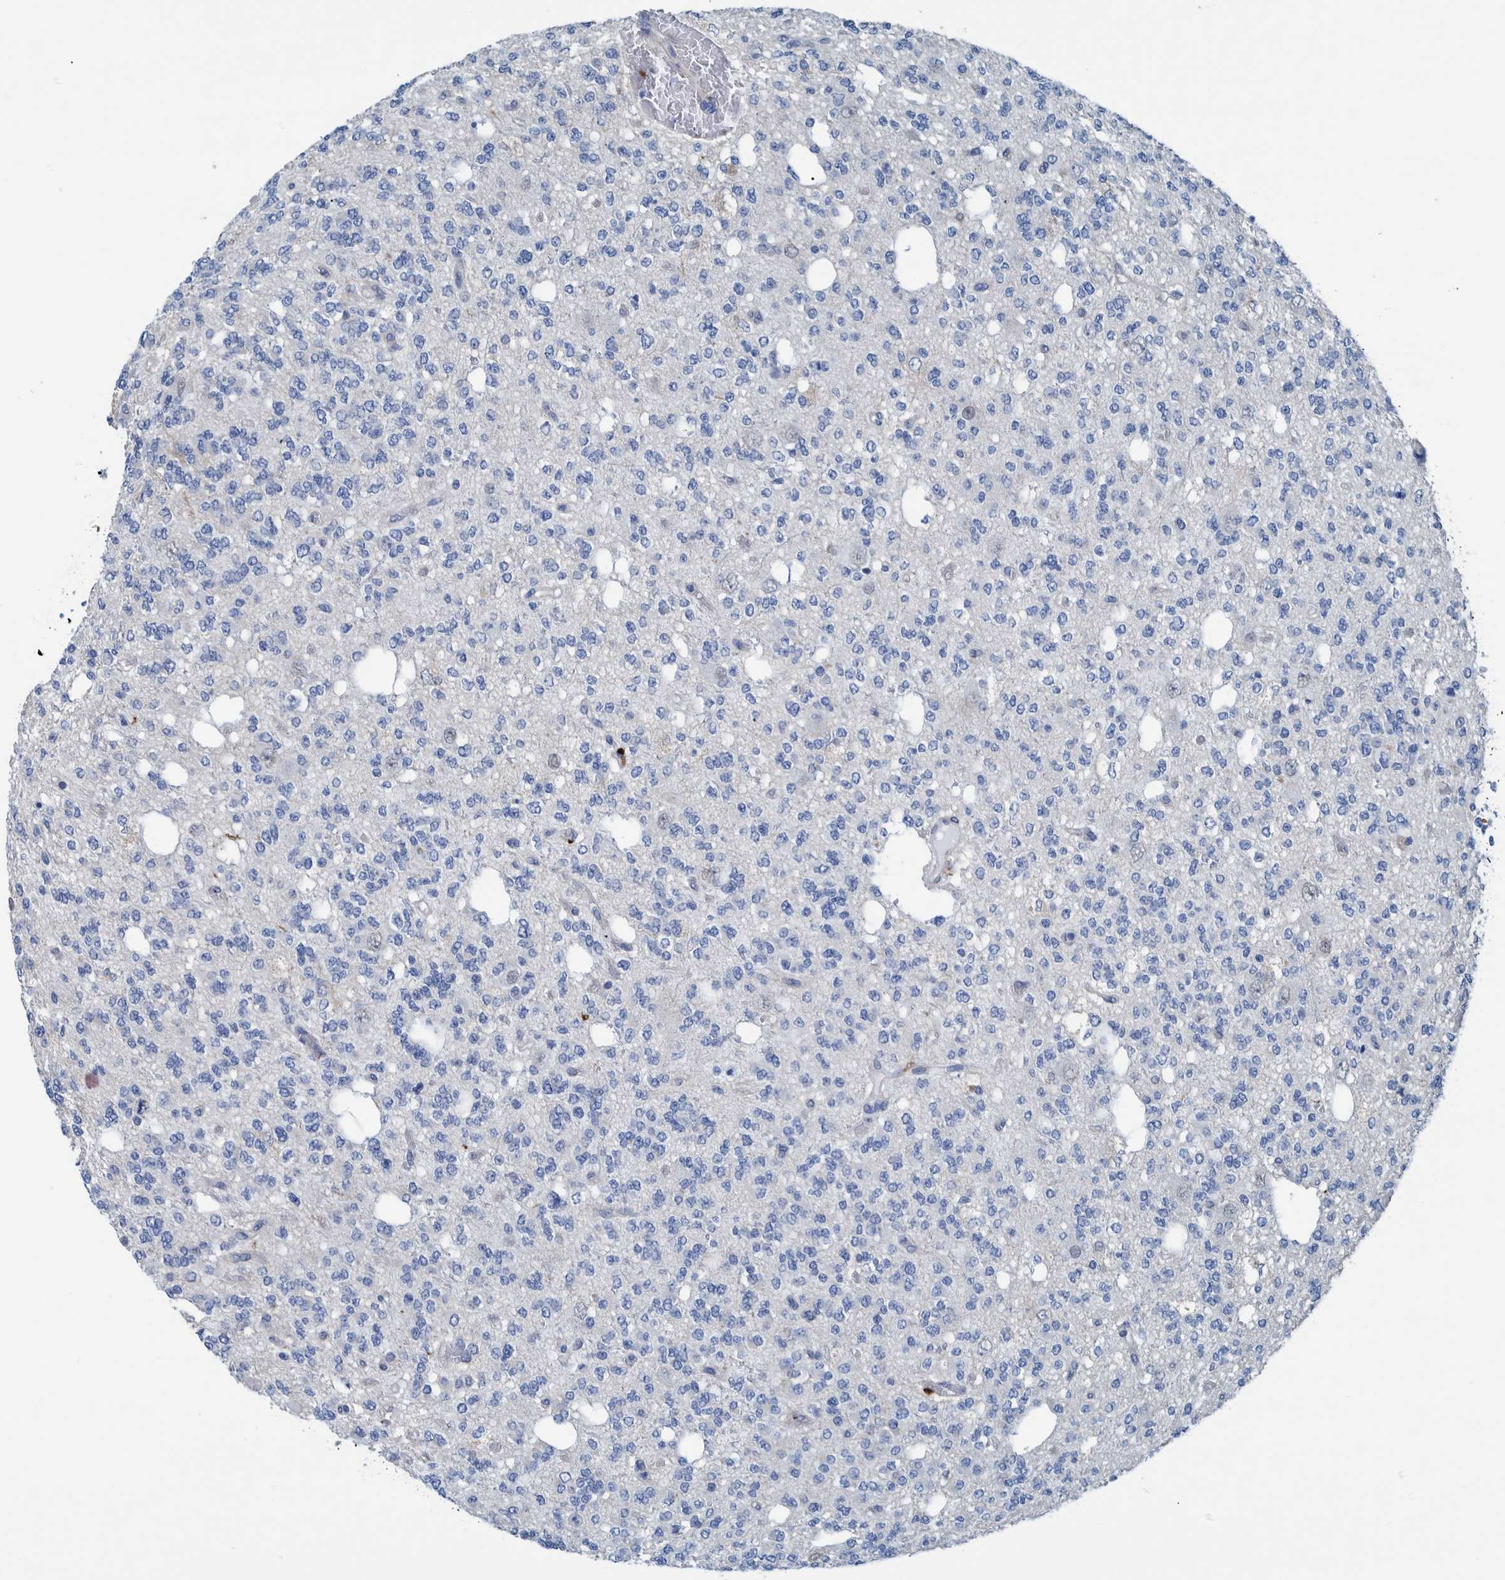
{"staining": {"intensity": "negative", "quantity": "none", "location": "none"}, "tissue": "glioma", "cell_type": "Tumor cells", "image_type": "cancer", "snomed": [{"axis": "morphology", "description": "Glioma, malignant, Low grade"}, {"axis": "topography", "description": "Brain"}], "caption": "A histopathology image of glioma stained for a protein shows no brown staining in tumor cells.", "gene": "IDO1", "patient": {"sex": "male", "age": 38}}